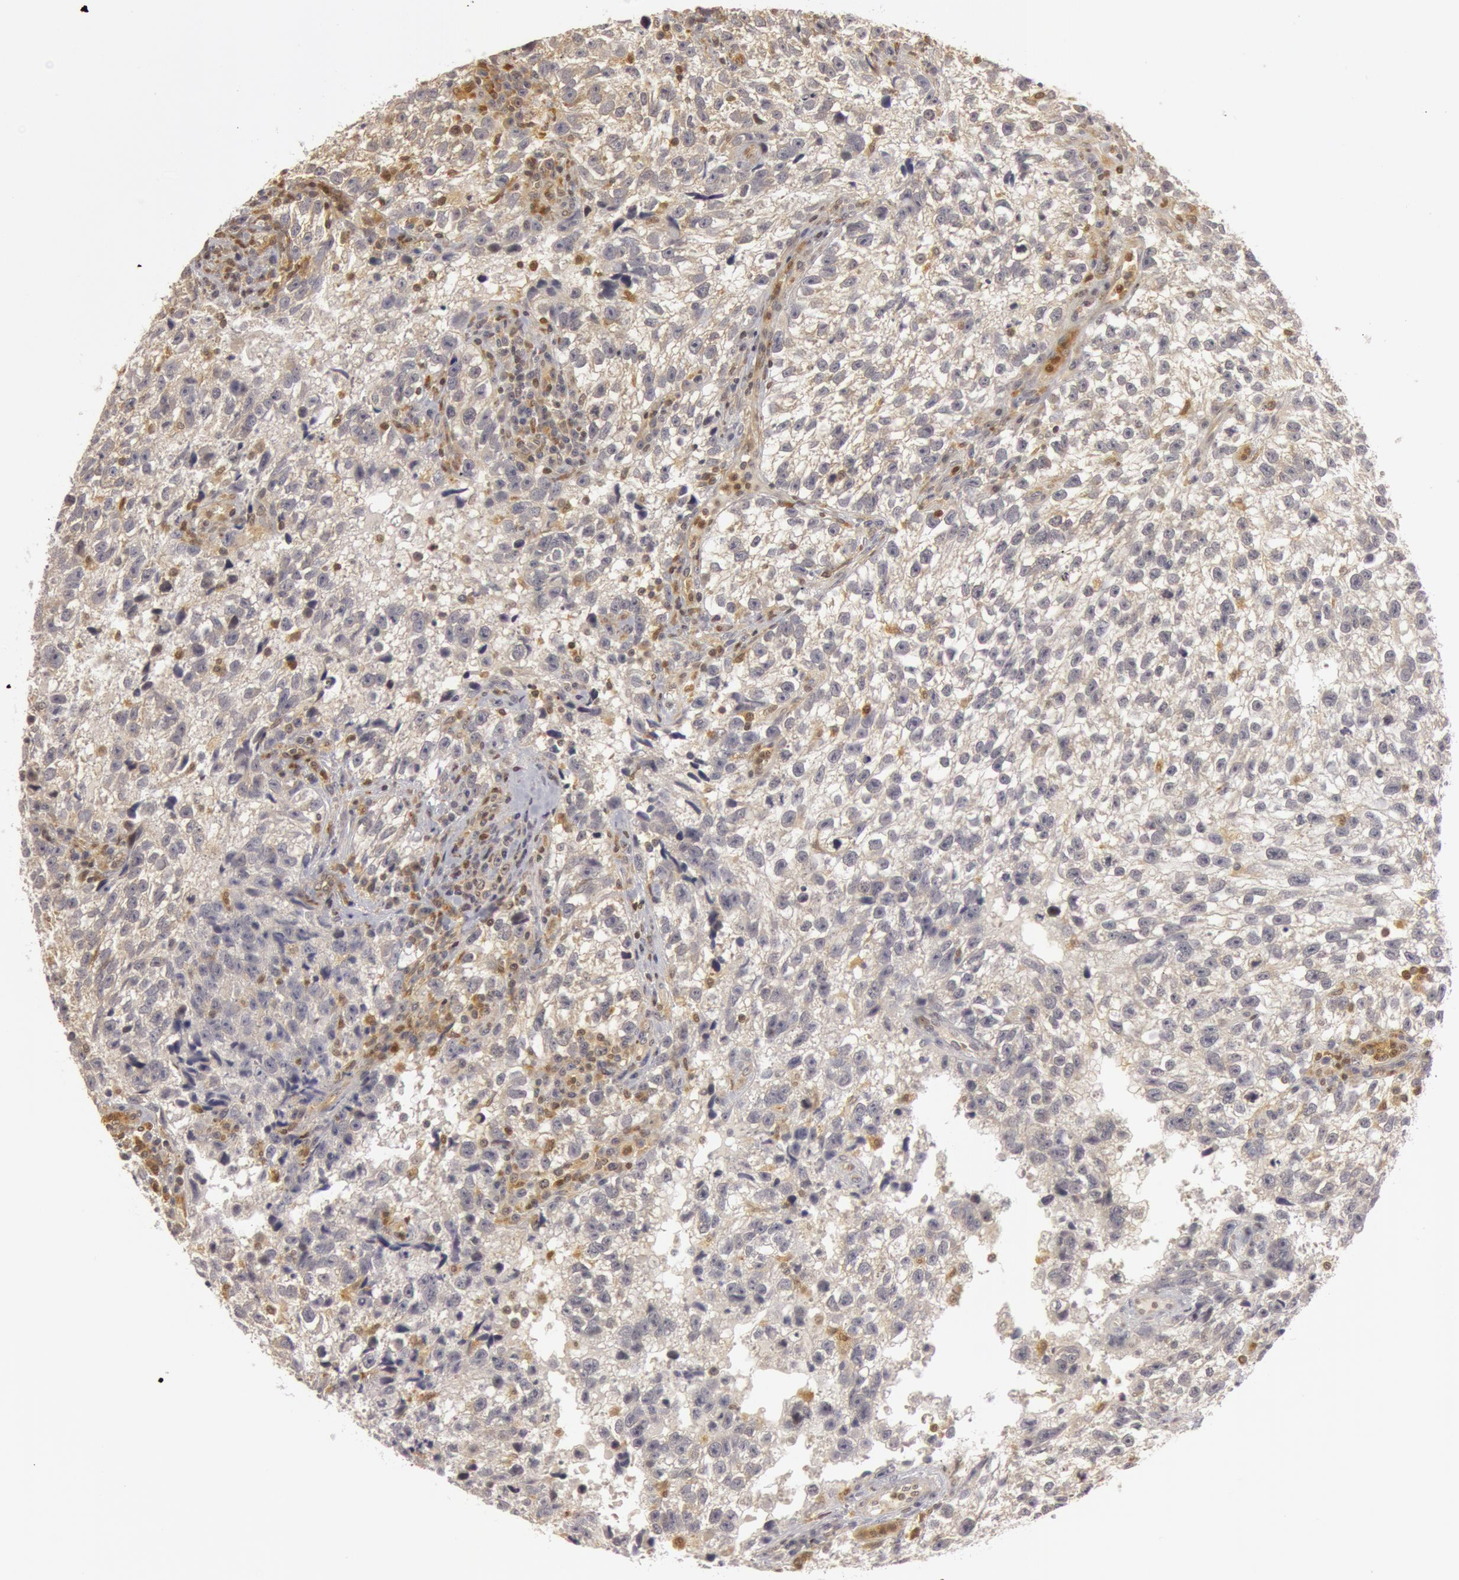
{"staining": {"intensity": "negative", "quantity": "none", "location": "none"}, "tissue": "testis cancer", "cell_type": "Tumor cells", "image_type": "cancer", "snomed": [{"axis": "morphology", "description": "Seminoma, NOS"}, {"axis": "topography", "description": "Testis"}], "caption": "DAB immunohistochemical staining of seminoma (testis) demonstrates no significant staining in tumor cells.", "gene": "OASL", "patient": {"sex": "male", "age": 38}}